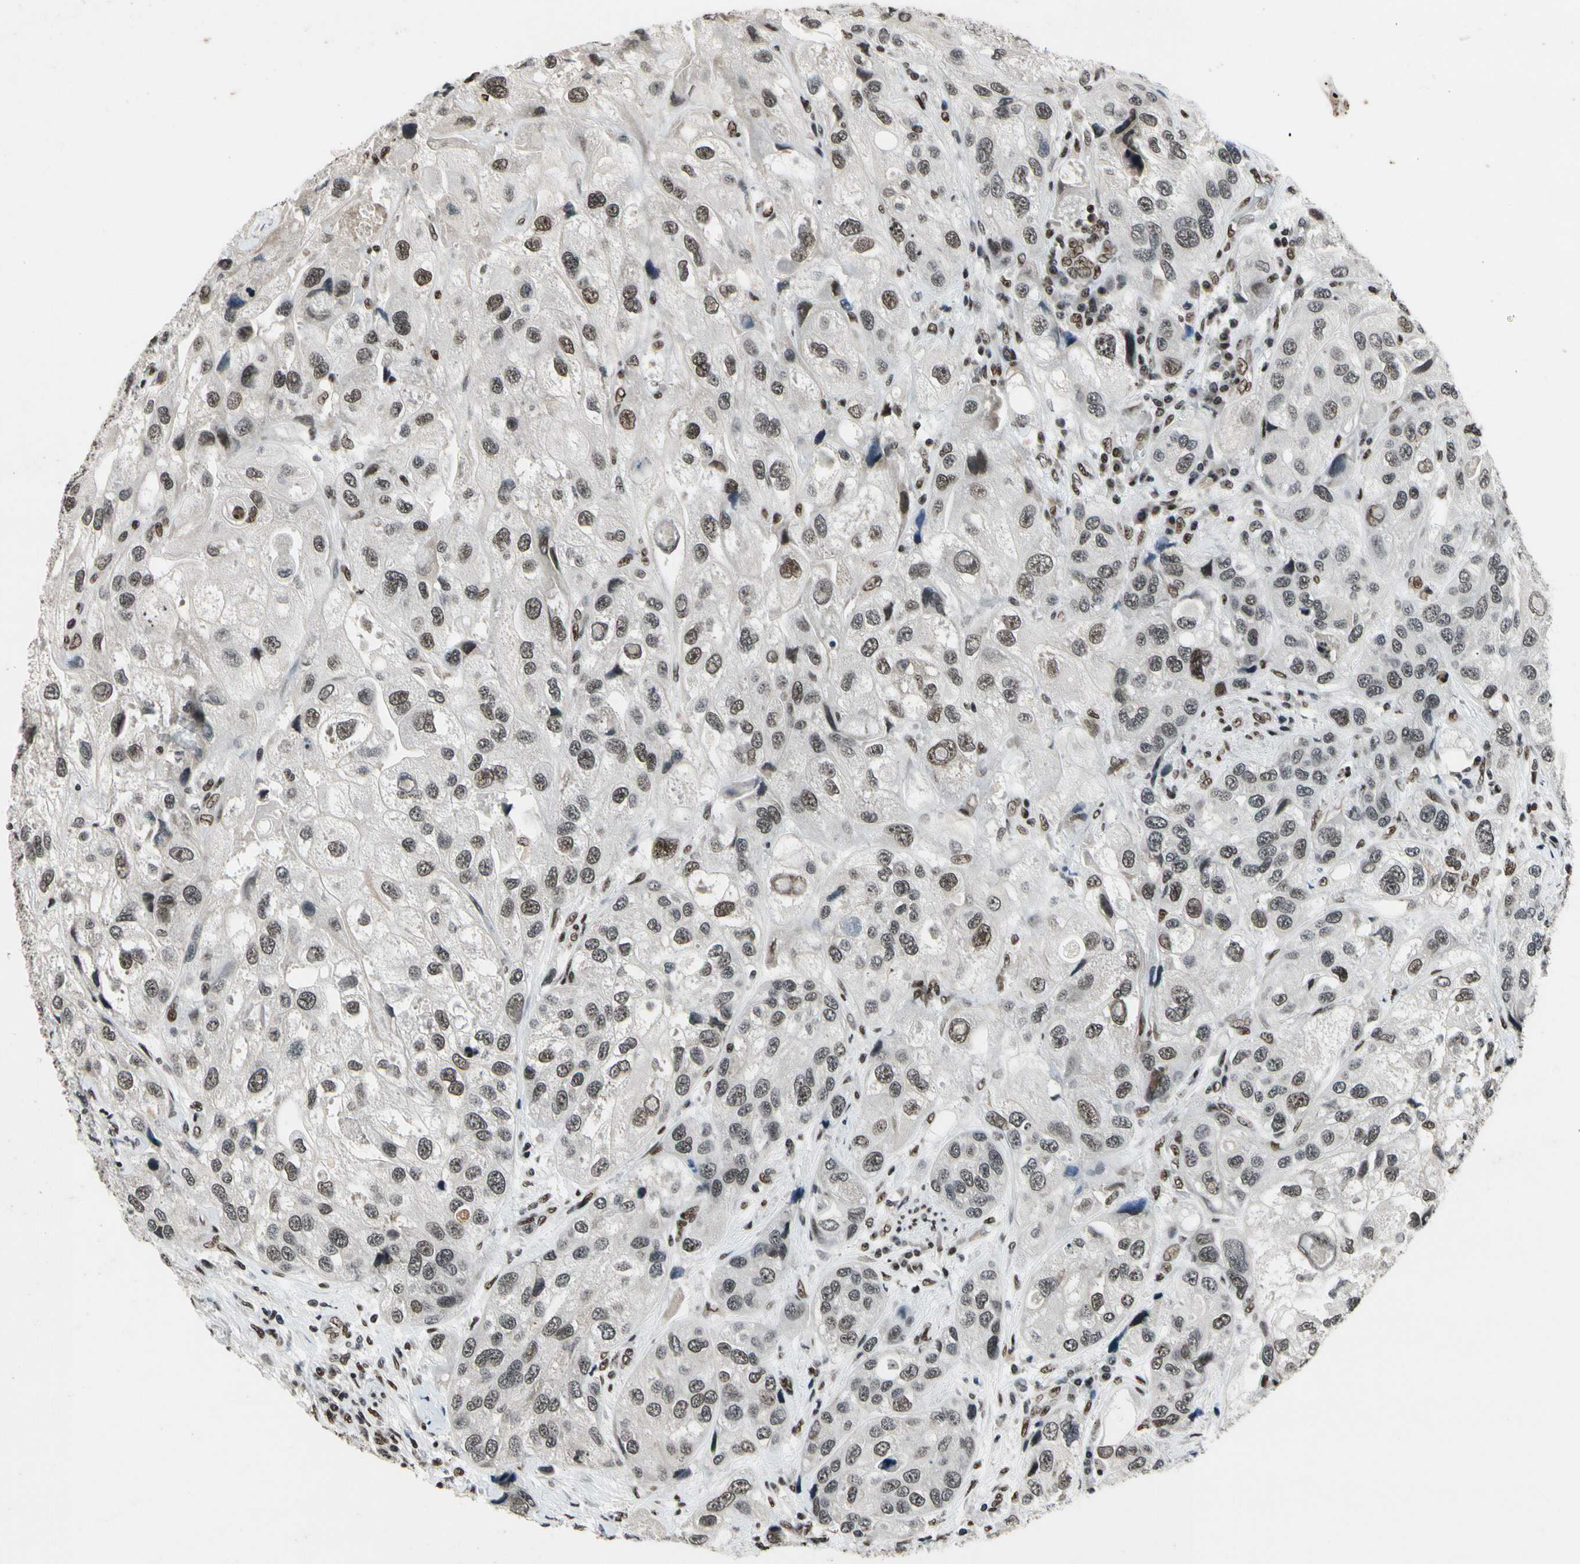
{"staining": {"intensity": "strong", "quantity": "25%-75%", "location": "nuclear"}, "tissue": "urothelial cancer", "cell_type": "Tumor cells", "image_type": "cancer", "snomed": [{"axis": "morphology", "description": "Urothelial carcinoma, High grade"}, {"axis": "topography", "description": "Urinary bladder"}], "caption": "Immunohistochemical staining of urothelial cancer shows strong nuclear protein expression in approximately 25%-75% of tumor cells.", "gene": "RECQL", "patient": {"sex": "female", "age": 64}}